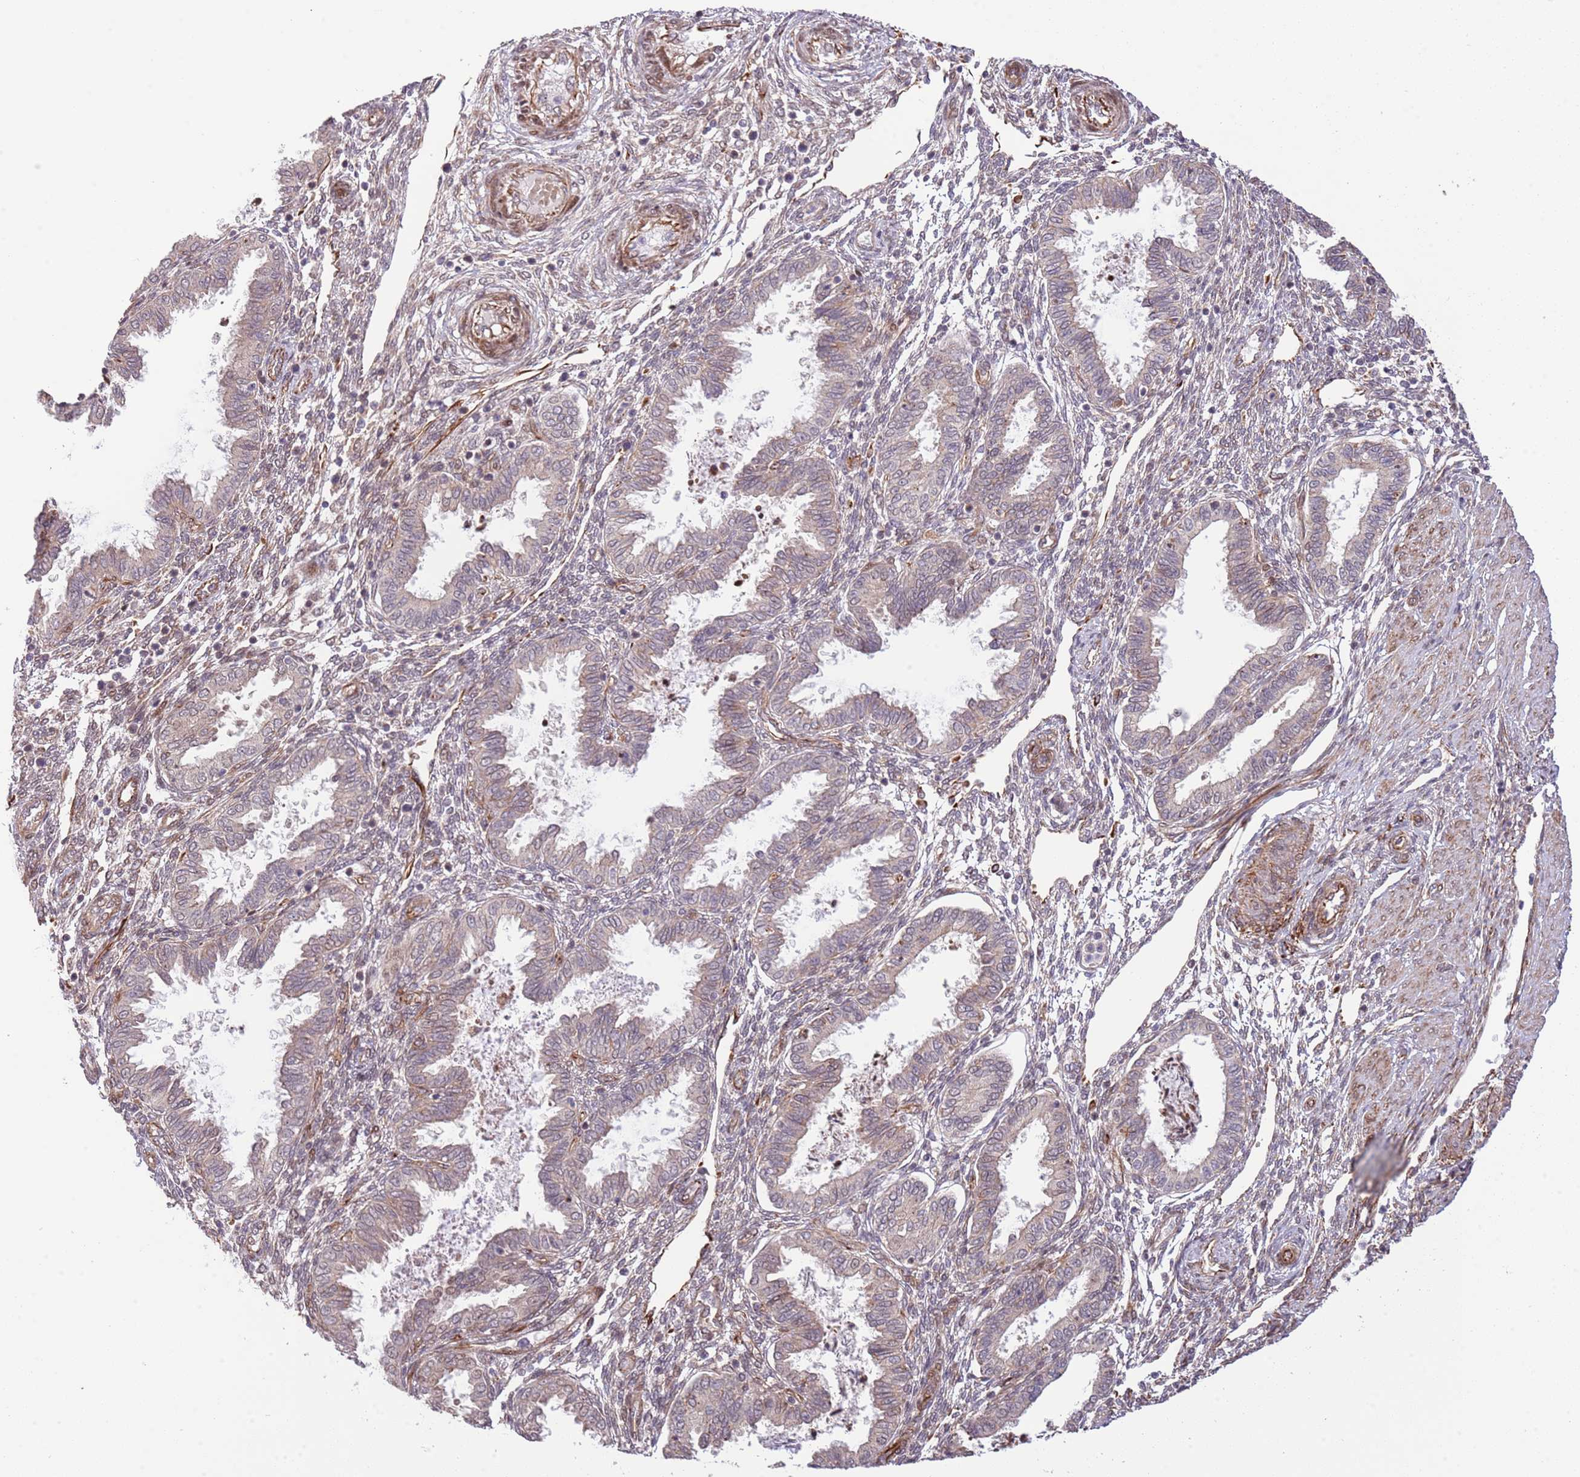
{"staining": {"intensity": "moderate", "quantity": "<25%", "location": "cytoplasmic/membranous"}, "tissue": "endometrium", "cell_type": "Cells in endometrial stroma", "image_type": "normal", "snomed": [{"axis": "morphology", "description": "Normal tissue, NOS"}, {"axis": "topography", "description": "Endometrium"}], "caption": "This photomicrograph shows immunohistochemistry staining of unremarkable endometrium, with low moderate cytoplasmic/membranous expression in about <25% of cells in endometrial stroma.", "gene": "NEK3", "patient": {"sex": "female", "age": 33}}